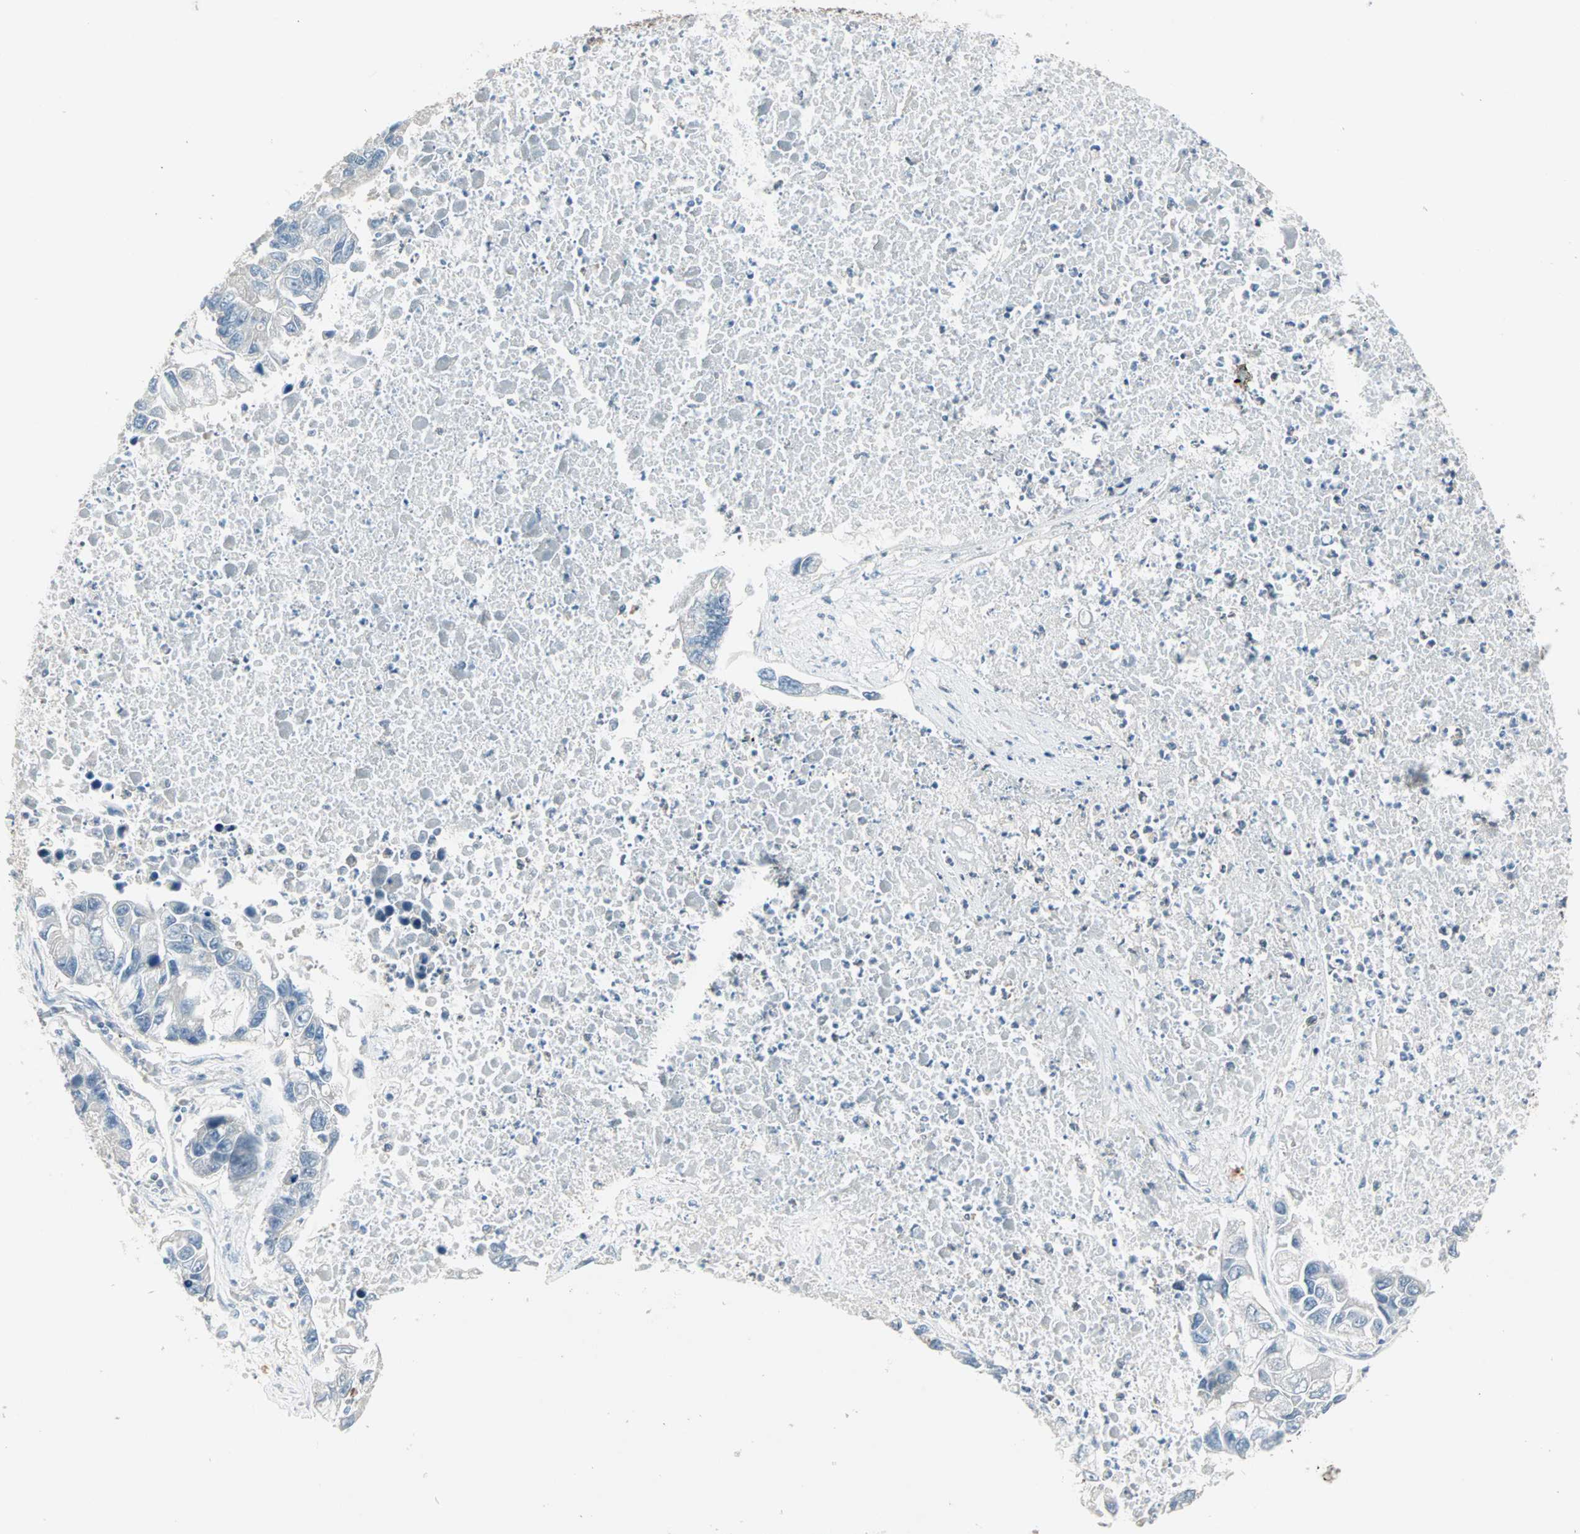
{"staining": {"intensity": "negative", "quantity": "none", "location": "none"}, "tissue": "lung cancer", "cell_type": "Tumor cells", "image_type": "cancer", "snomed": [{"axis": "morphology", "description": "Adenocarcinoma, NOS"}, {"axis": "topography", "description": "Lung"}], "caption": "An immunohistochemistry photomicrograph of adenocarcinoma (lung) is shown. There is no staining in tumor cells of adenocarcinoma (lung). (IHC, brightfield microscopy, high magnification).", "gene": "ZFP36", "patient": {"sex": "female", "age": 51}}